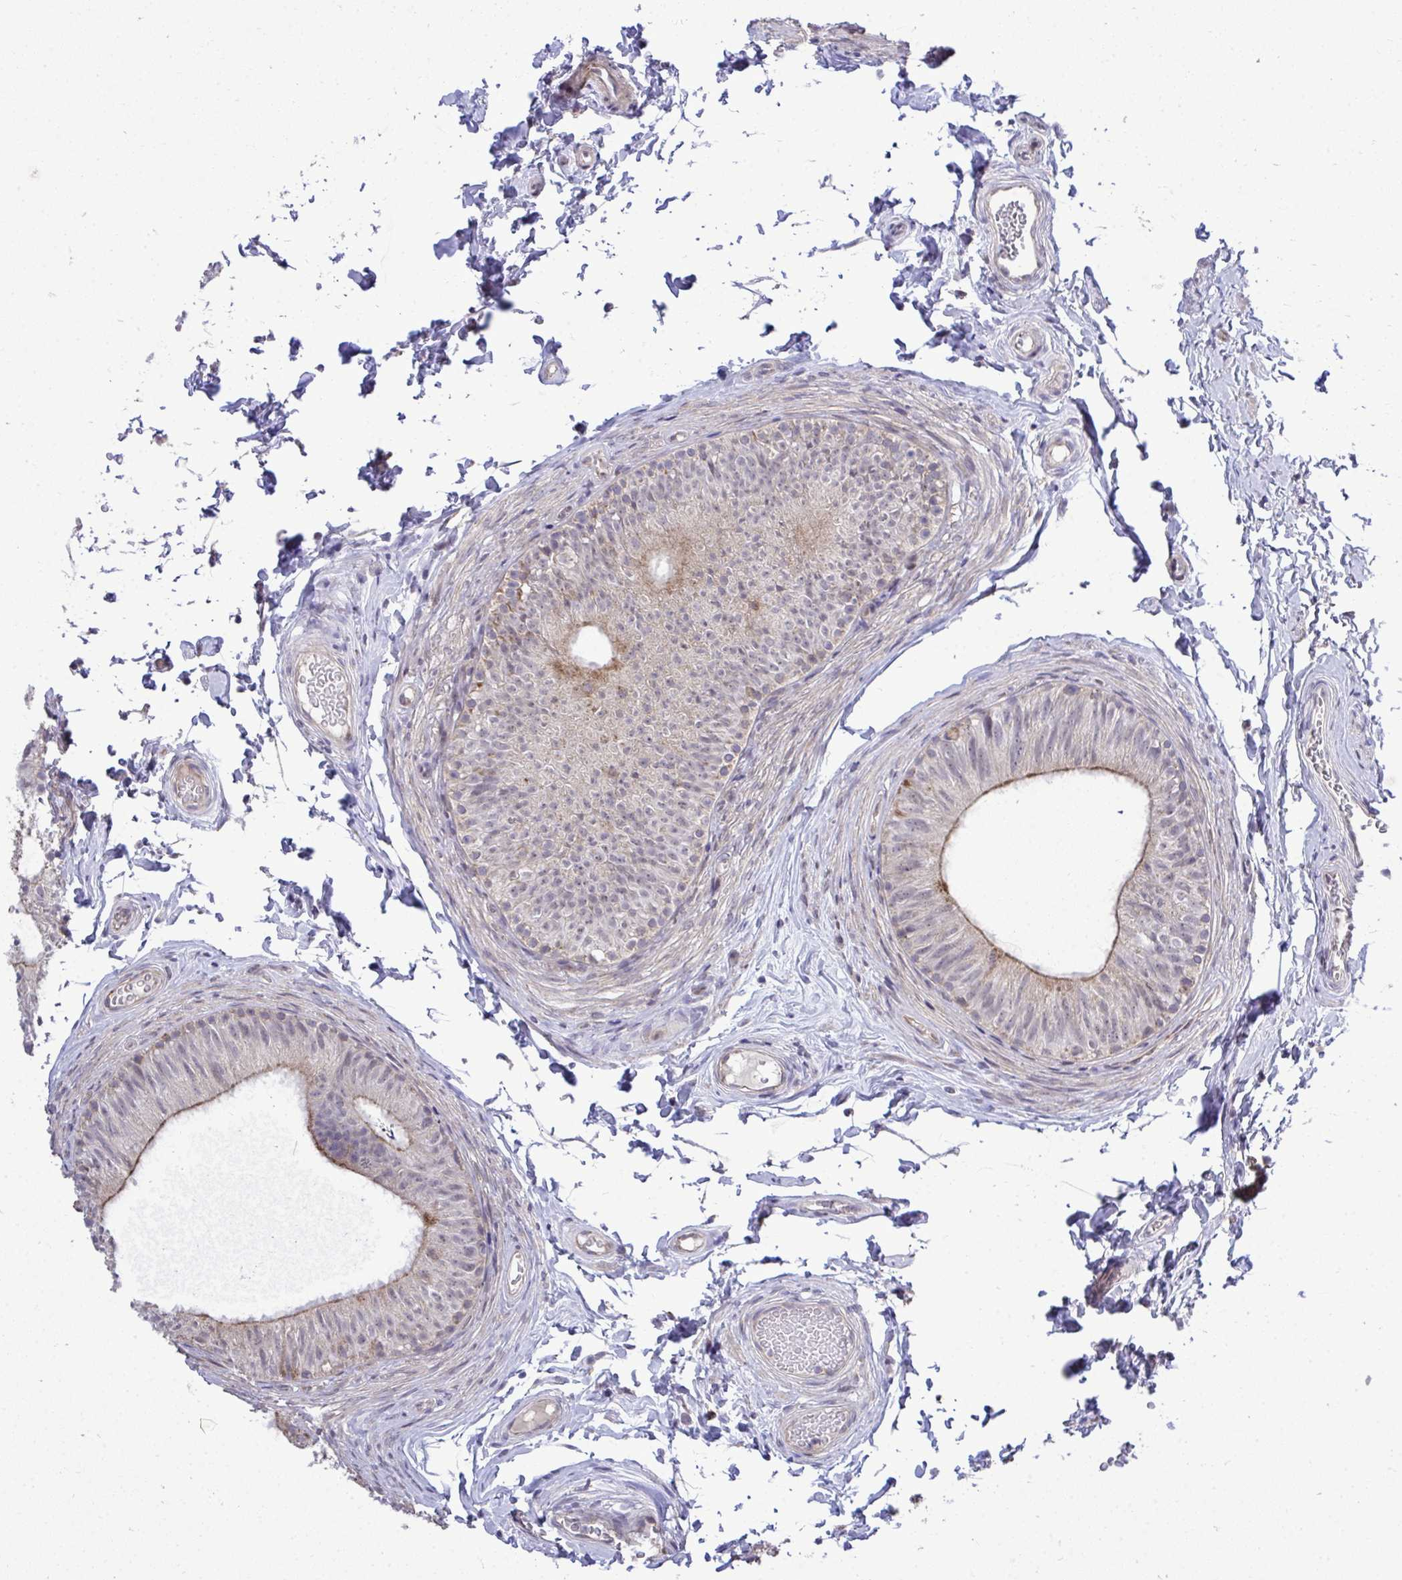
{"staining": {"intensity": "weak", "quantity": "25%-75%", "location": "cytoplasmic/membranous"}, "tissue": "epididymis", "cell_type": "Glandular cells", "image_type": "normal", "snomed": [{"axis": "morphology", "description": "Normal tissue, NOS"}, {"axis": "topography", "description": "Epididymis, spermatic cord, NOS"}, {"axis": "topography", "description": "Epididymis"}, {"axis": "topography", "description": "Peripheral nerve tissue"}], "caption": "Immunohistochemistry (IHC) micrograph of unremarkable human epididymis stained for a protein (brown), which shows low levels of weak cytoplasmic/membranous staining in about 25%-75% of glandular cells.", "gene": "XAF1", "patient": {"sex": "male", "age": 29}}